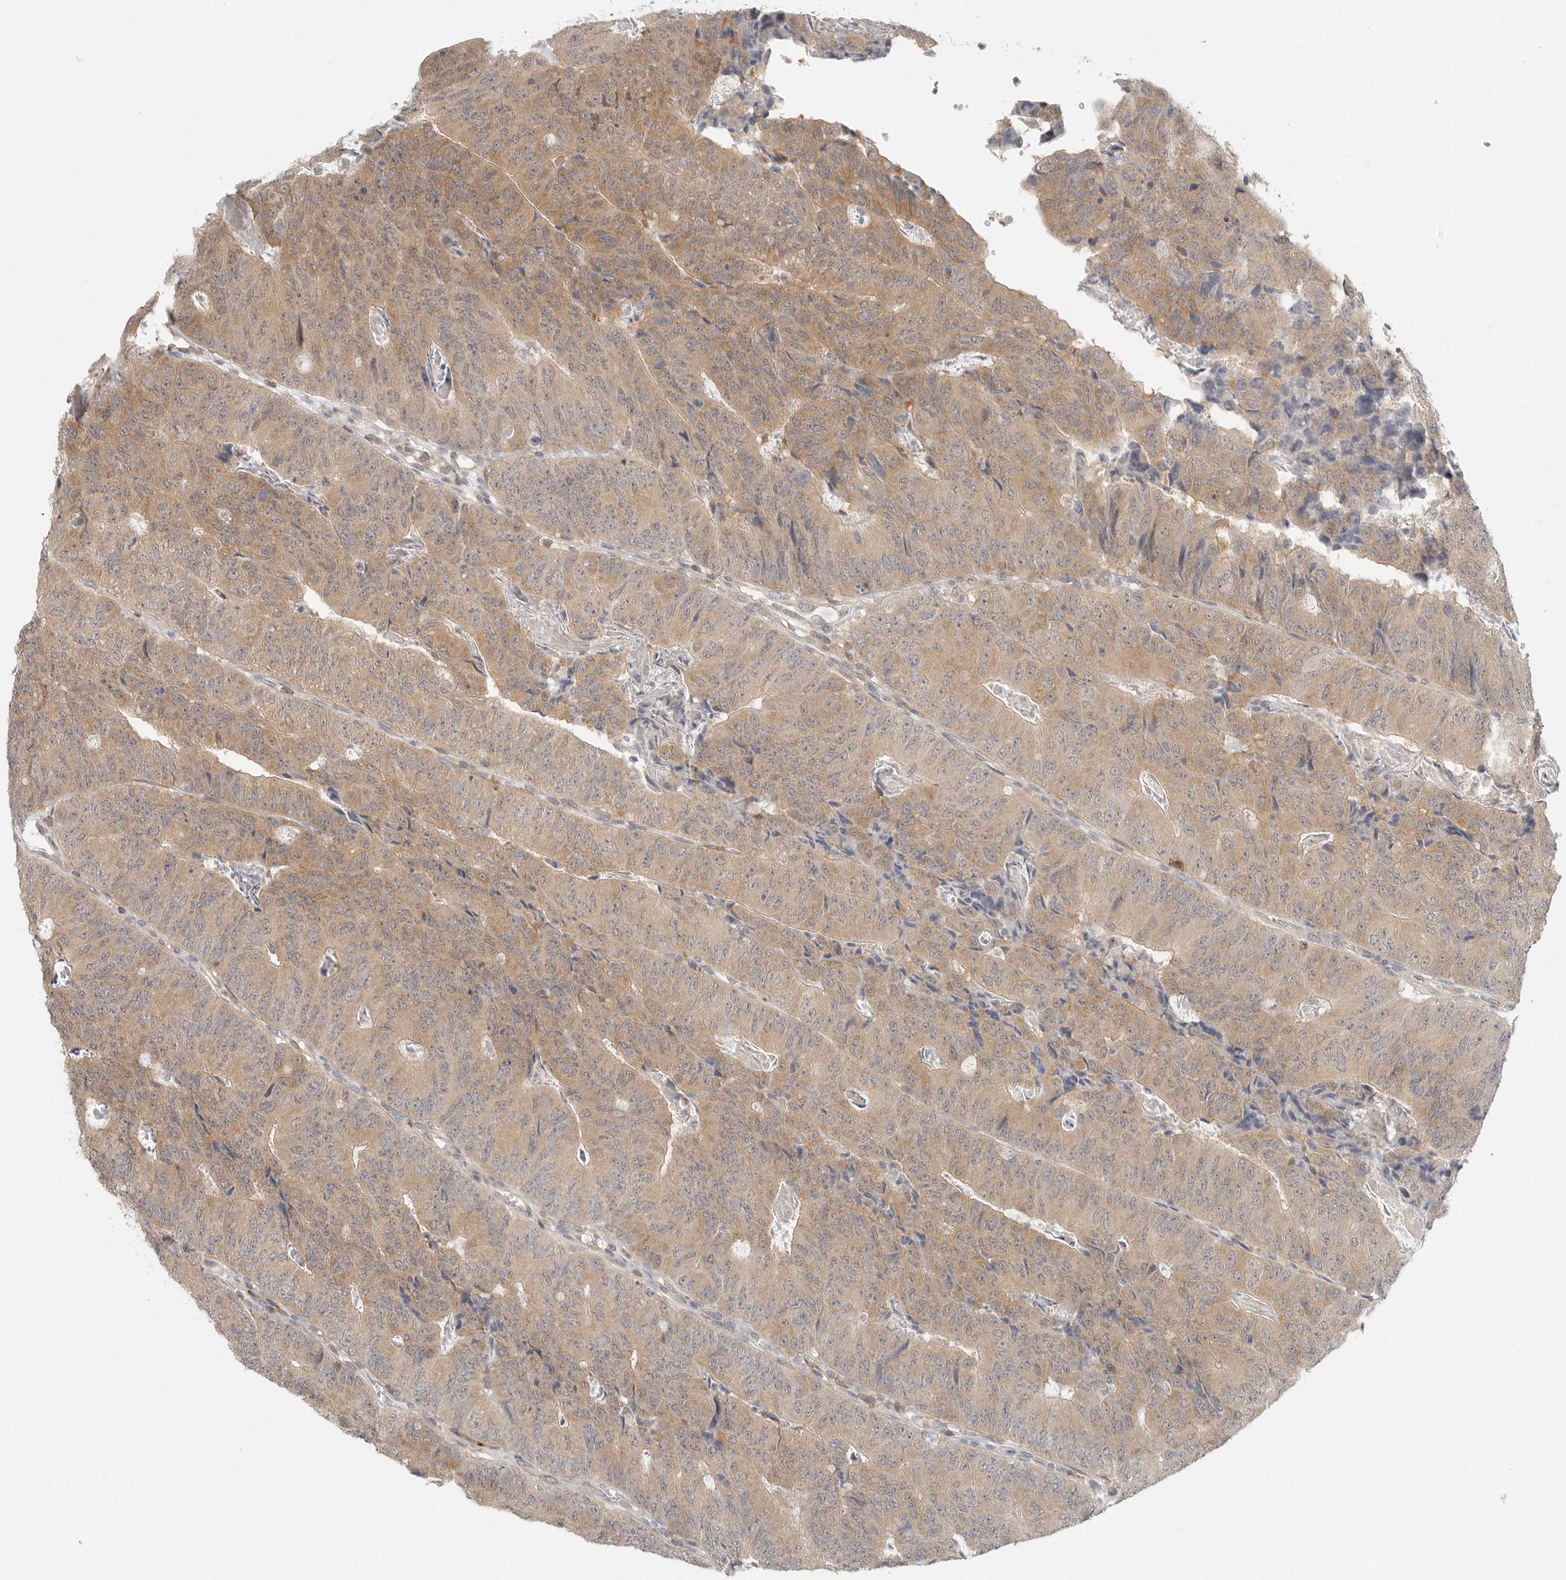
{"staining": {"intensity": "moderate", "quantity": "25%-75%", "location": "cytoplasmic/membranous"}, "tissue": "colorectal cancer", "cell_type": "Tumor cells", "image_type": "cancer", "snomed": [{"axis": "morphology", "description": "Adenocarcinoma, NOS"}, {"axis": "topography", "description": "Colon"}], "caption": "The image exhibits staining of adenocarcinoma (colorectal), revealing moderate cytoplasmic/membranous protein expression (brown color) within tumor cells.", "gene": "HDAC6", "patient": {"sex": "female", "age": 67}}